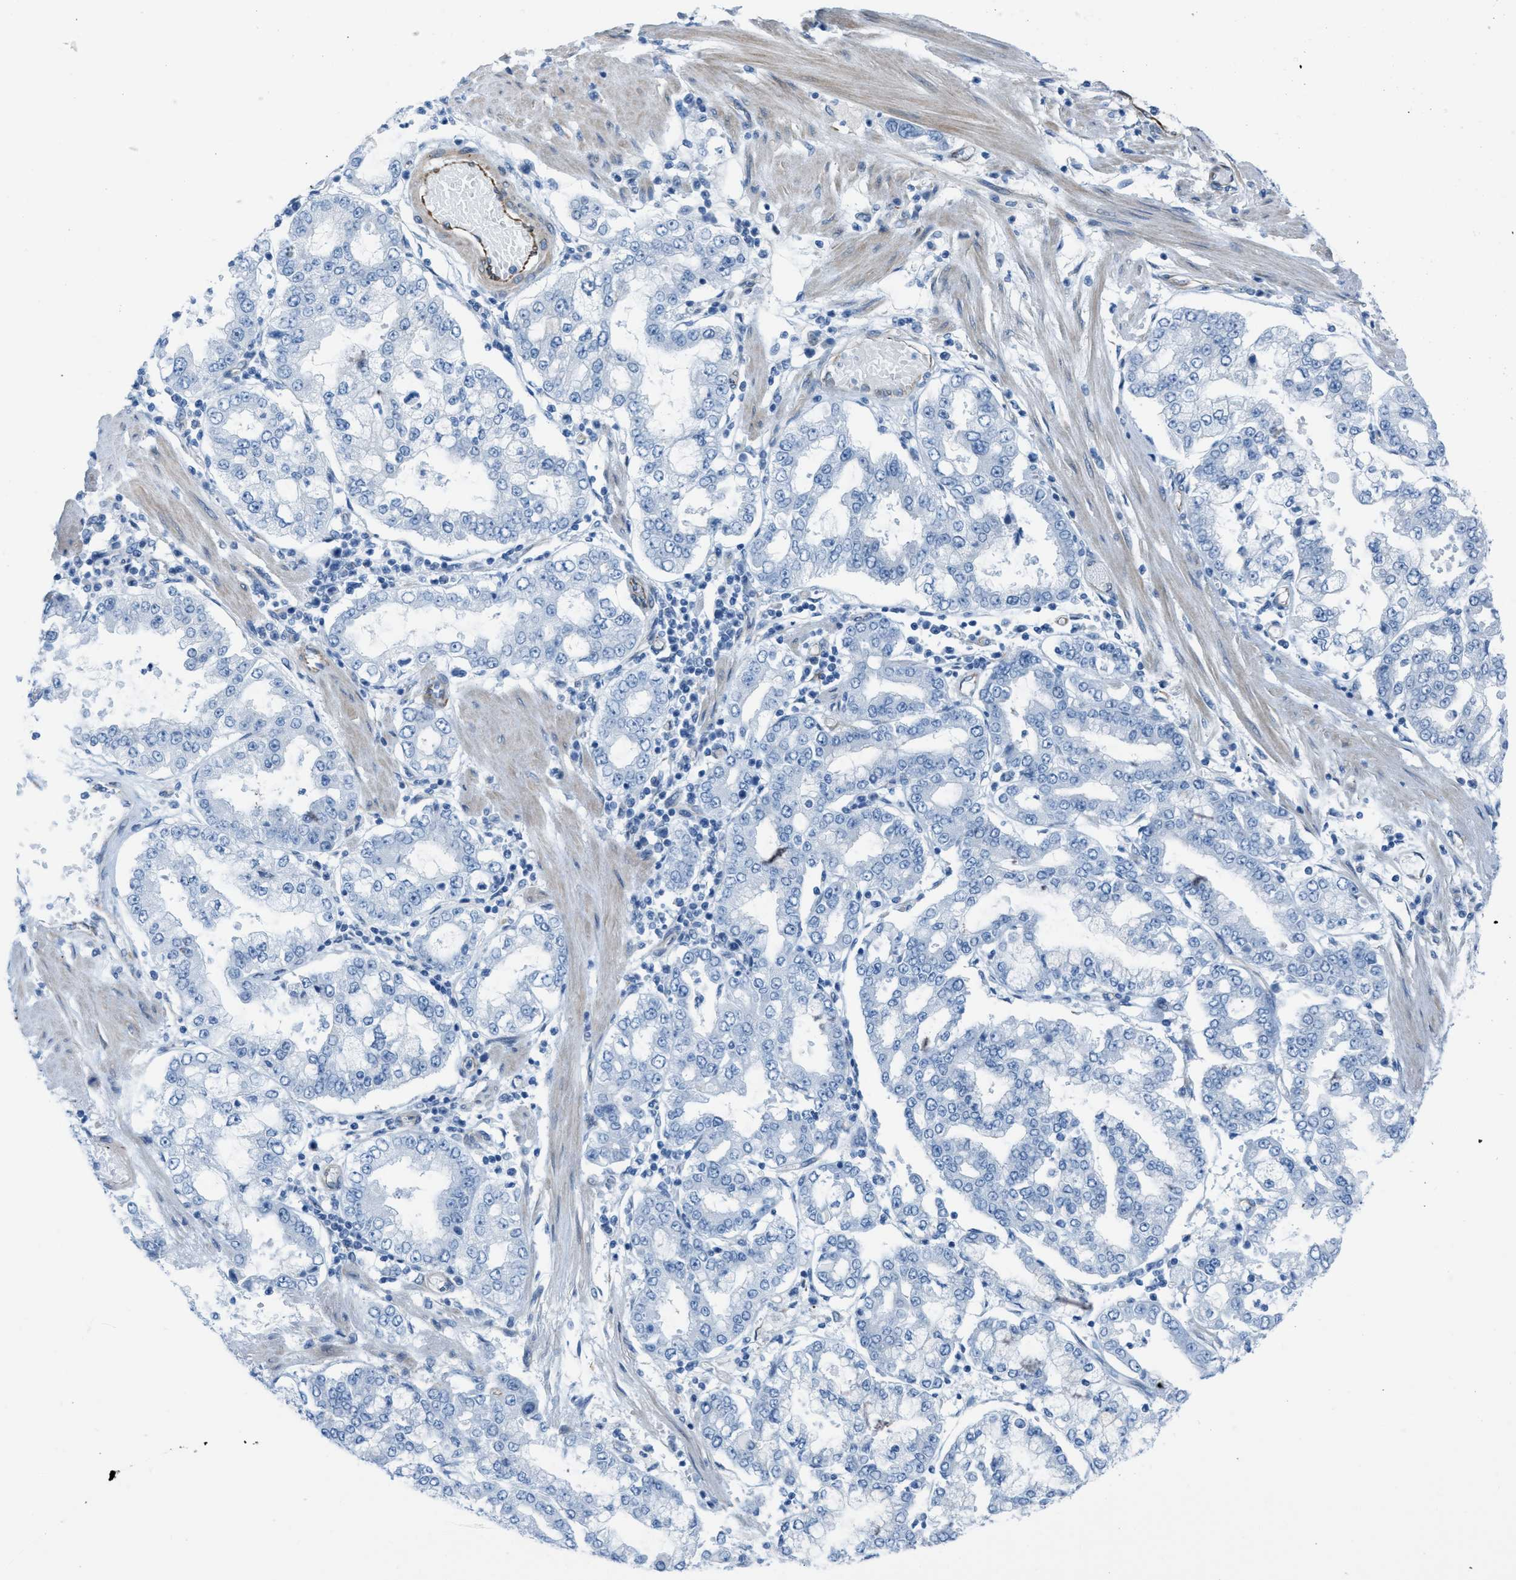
{"staining": {"intensity": "negative", "quantity": "none", "location": "none"}, "tissue": "stomach cancer", "cell_type": "Tumor cells", "image_type": "cancer", "snomed": [{"axis": "morphology", "description": "Adenocarcinoma, NOS"}, {"axis": "topography", "description": "Stomach"}], "caption": "Tumor cells are negative for protein expression in human stomach cancer (adenocarcinoma).", "gene": "SLC12A1", "patient": {"sex": "male", "age": 76}}